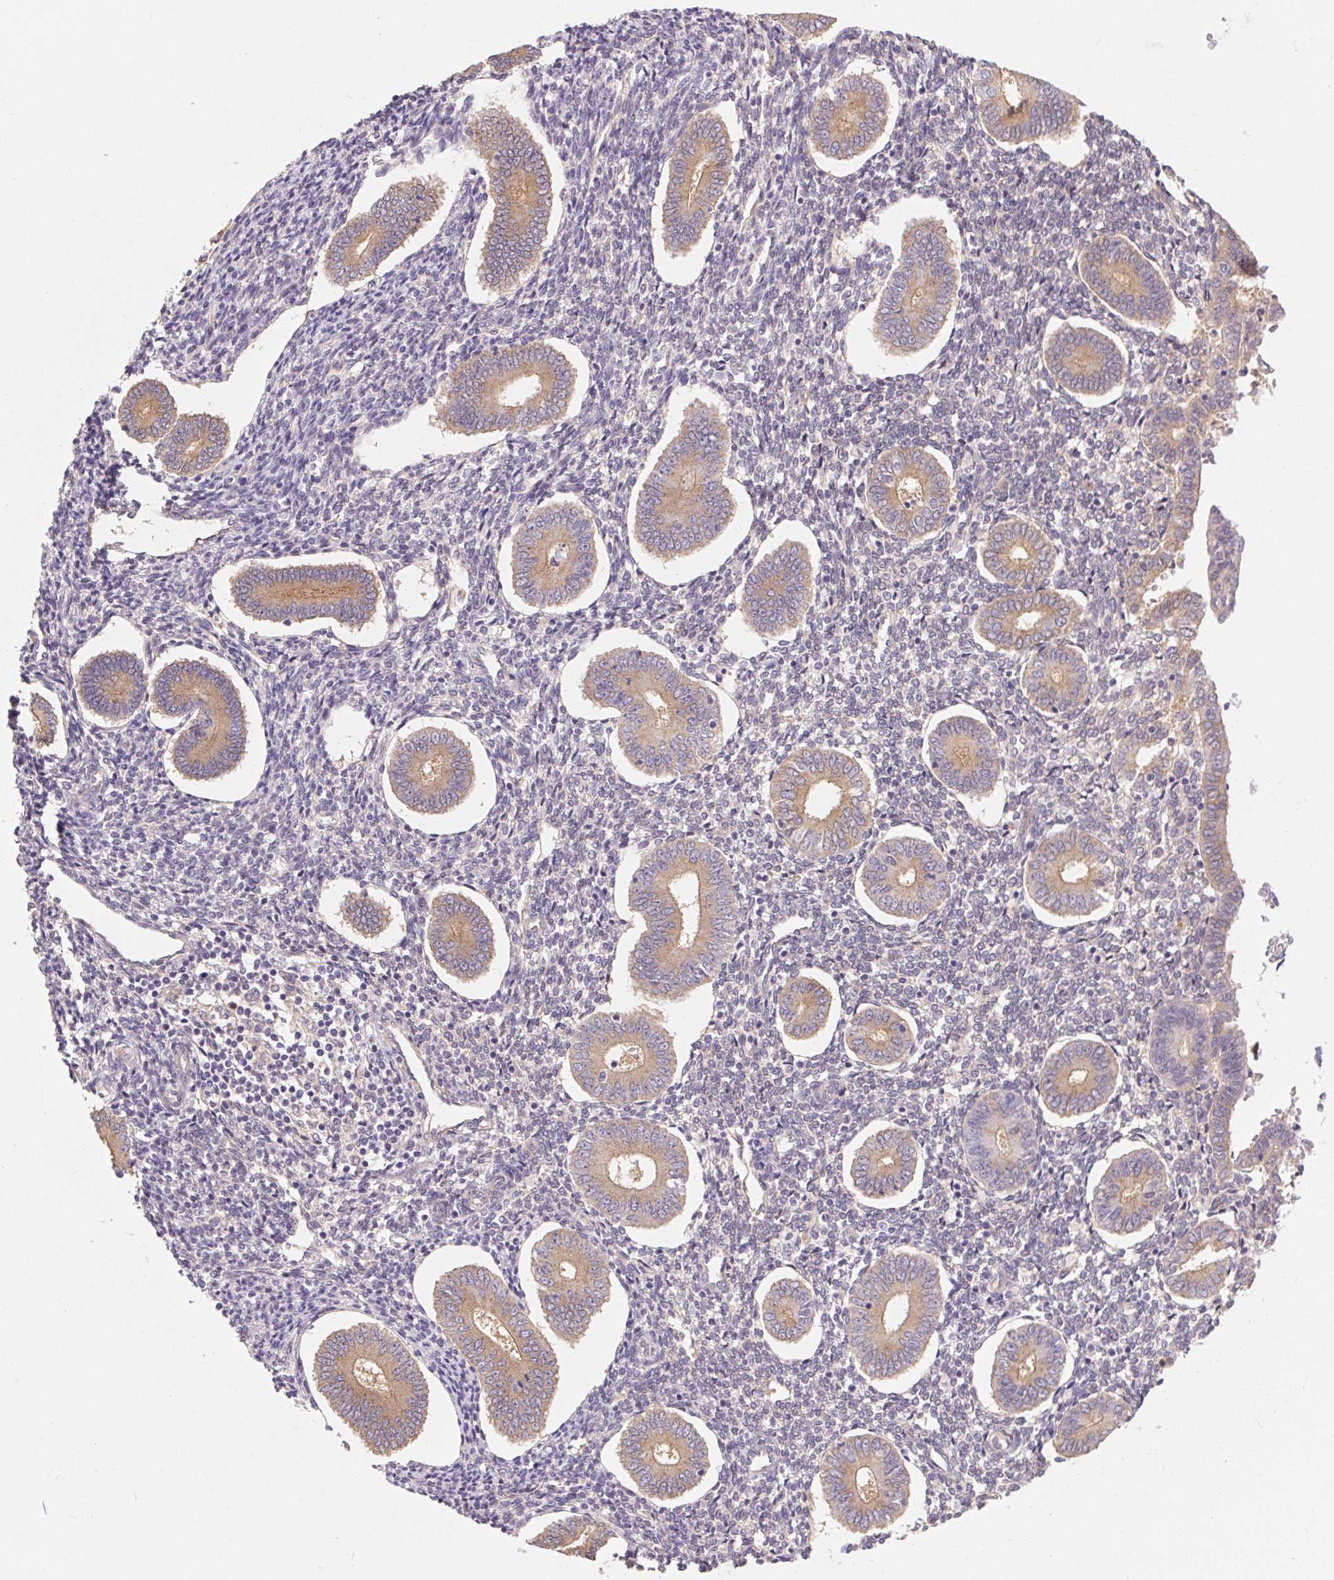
{"staining": {"intensity": "negative", "quantity": "none", "location": "none"}, "tissue": "endometrium", "cell_type": "Cells in endometrial stroma", "image_type": "normal", "snomed": [{"axis": "morphology", "description": "Normal tissue, NOS"}, {"axis": "topography", "description": "Endometrium"}], "caption": "Protein analysis of benign endometrium reveals no significant expression in cells in endometrial stroma.", "gene": "RAB1A", "patient": {"sex": "female", "age": 40}}